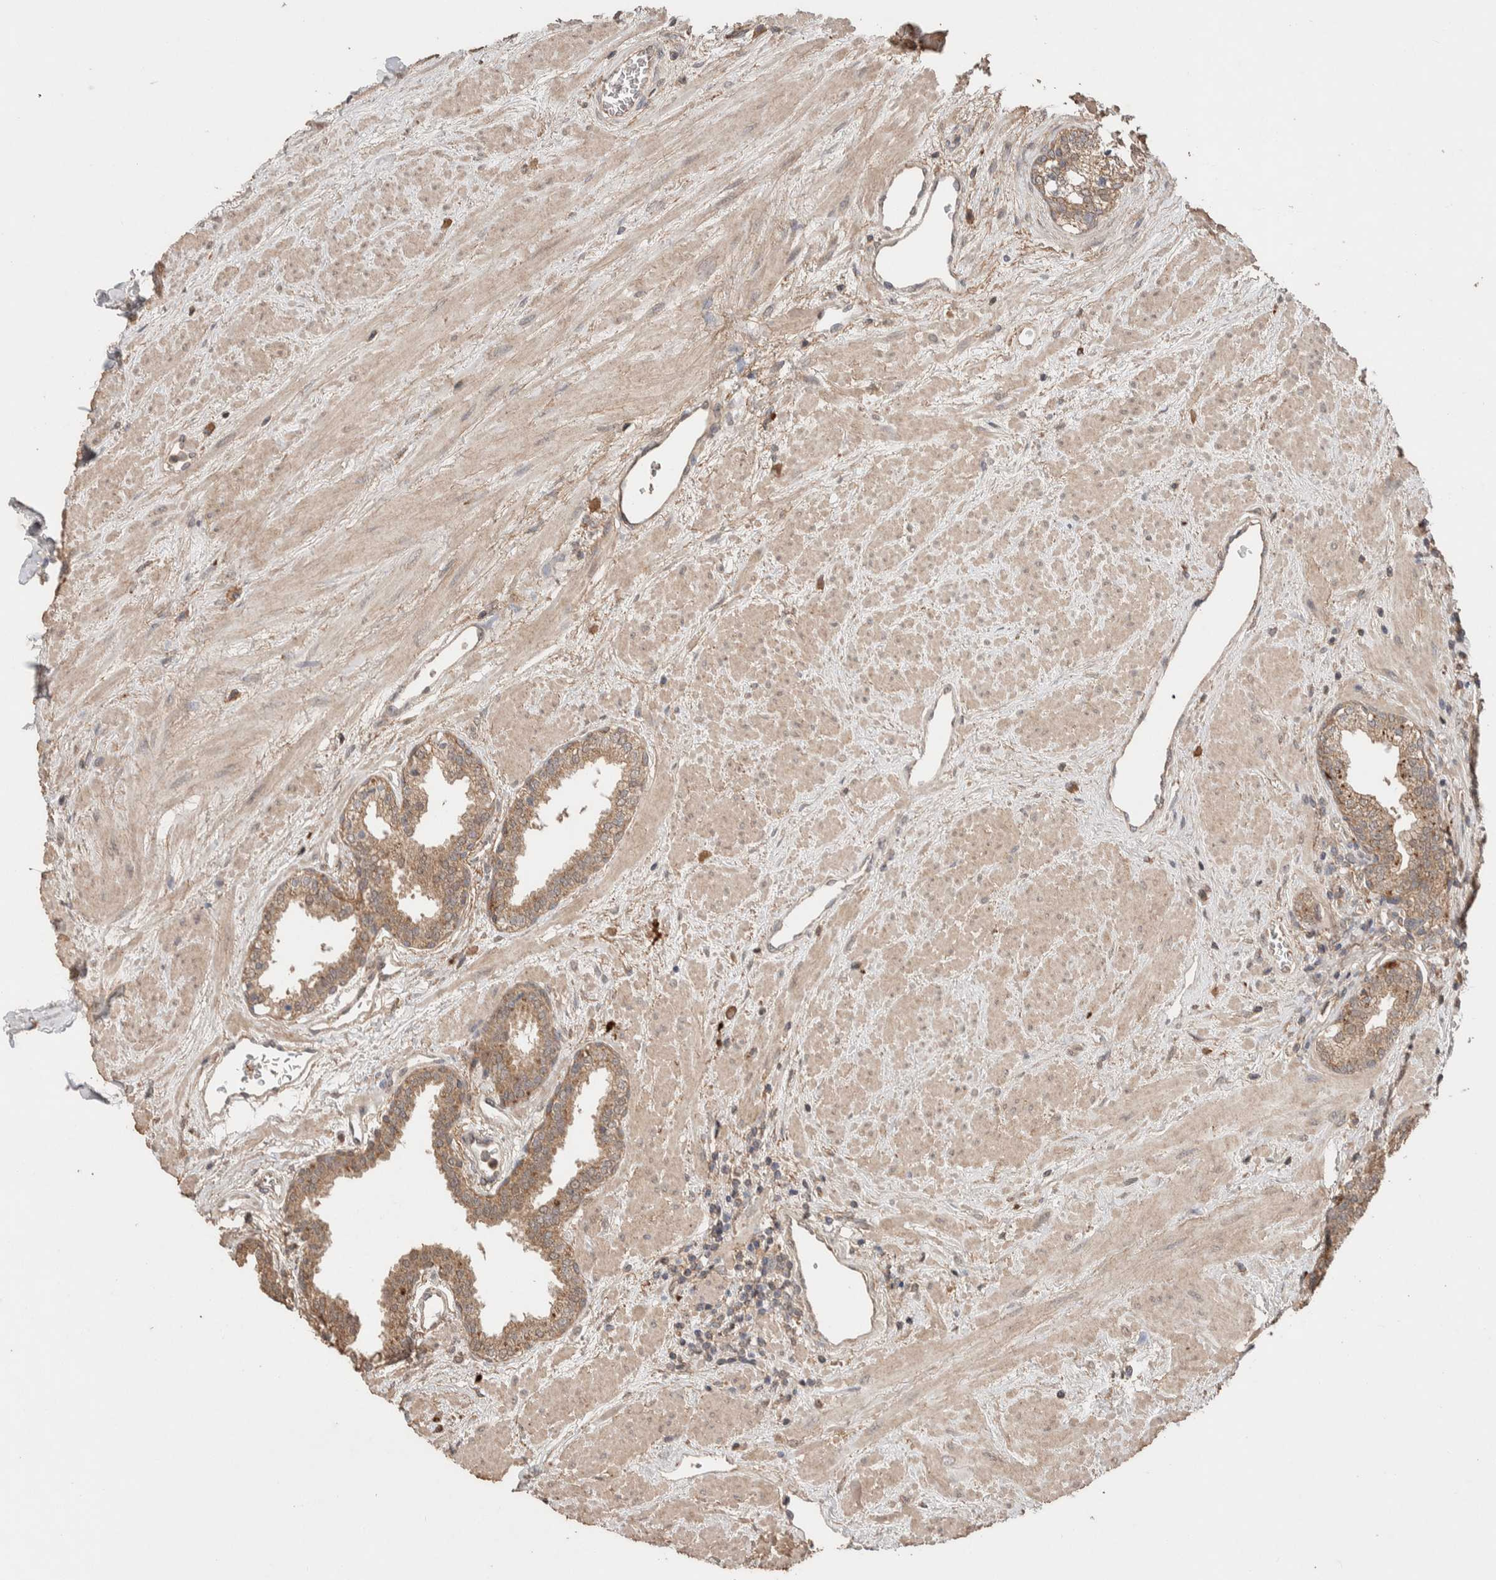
{"staining": {"intensity": "weak", "quantity": ">75%", "location": "cytoplasmic/membranous"}, "tissue": "prostate", "cell_type": "Glandular cells", "image_type": "normal", "snomed": [{"axis": "morphology", "description": "Normal tissue, NOS"}, {"axis": "topography", "description": "Prostate"}], "caption": "Protein staining reveals weak cytoplasmic/membranous positivity in about >75% of glandular cells in benign prostate.", "gene": "KCNJ5", "patient": {"sex": "male", "age": 51}}